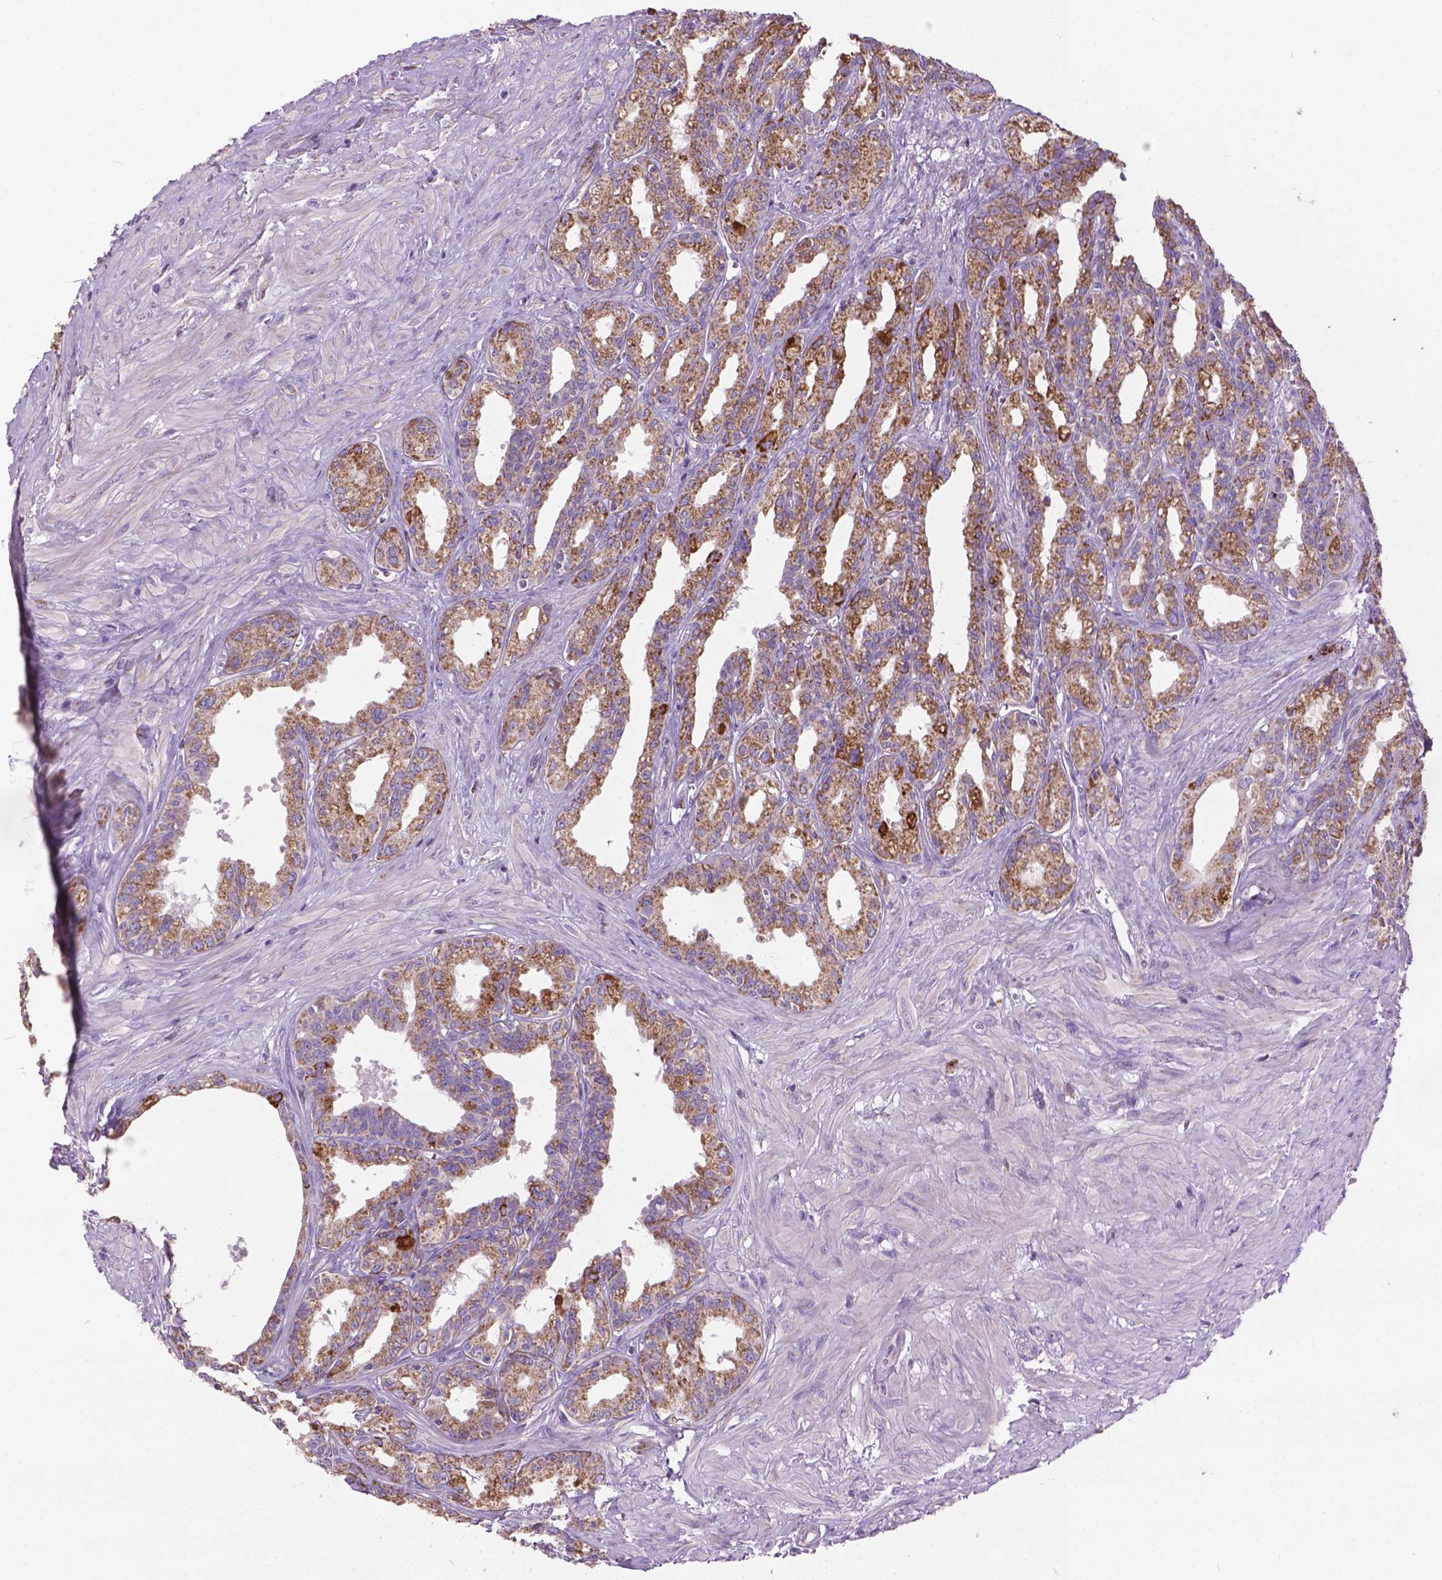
{"staining": {"intensity": "moderate", "quantity": ">75%", "location": "cytoplasmic/membranous"}, "tissue": "seminal vesicle", "cell_type": "Glandular cells", "image_type": "normal", "snomed": [{"axis": "morphology", "description": "Normal tissue, NOS"}, {"axis": "morphology", "description": "Urothelial carcinoma, NOS"}, {"axis": "topography", "description": "Urinary bladder"}, {"axis": "topography", "description": "Seminal veicle"}], "caption": "This photomicrograph shows immunohistochemistry (IHC) staining of normal human seminal vesicle, with medium moderate cytoplasmic/membranous positivity in approximately >75% of glandular cells.", "gene": "VDAC1", "patient": {"sex": "male", "age": 76}}